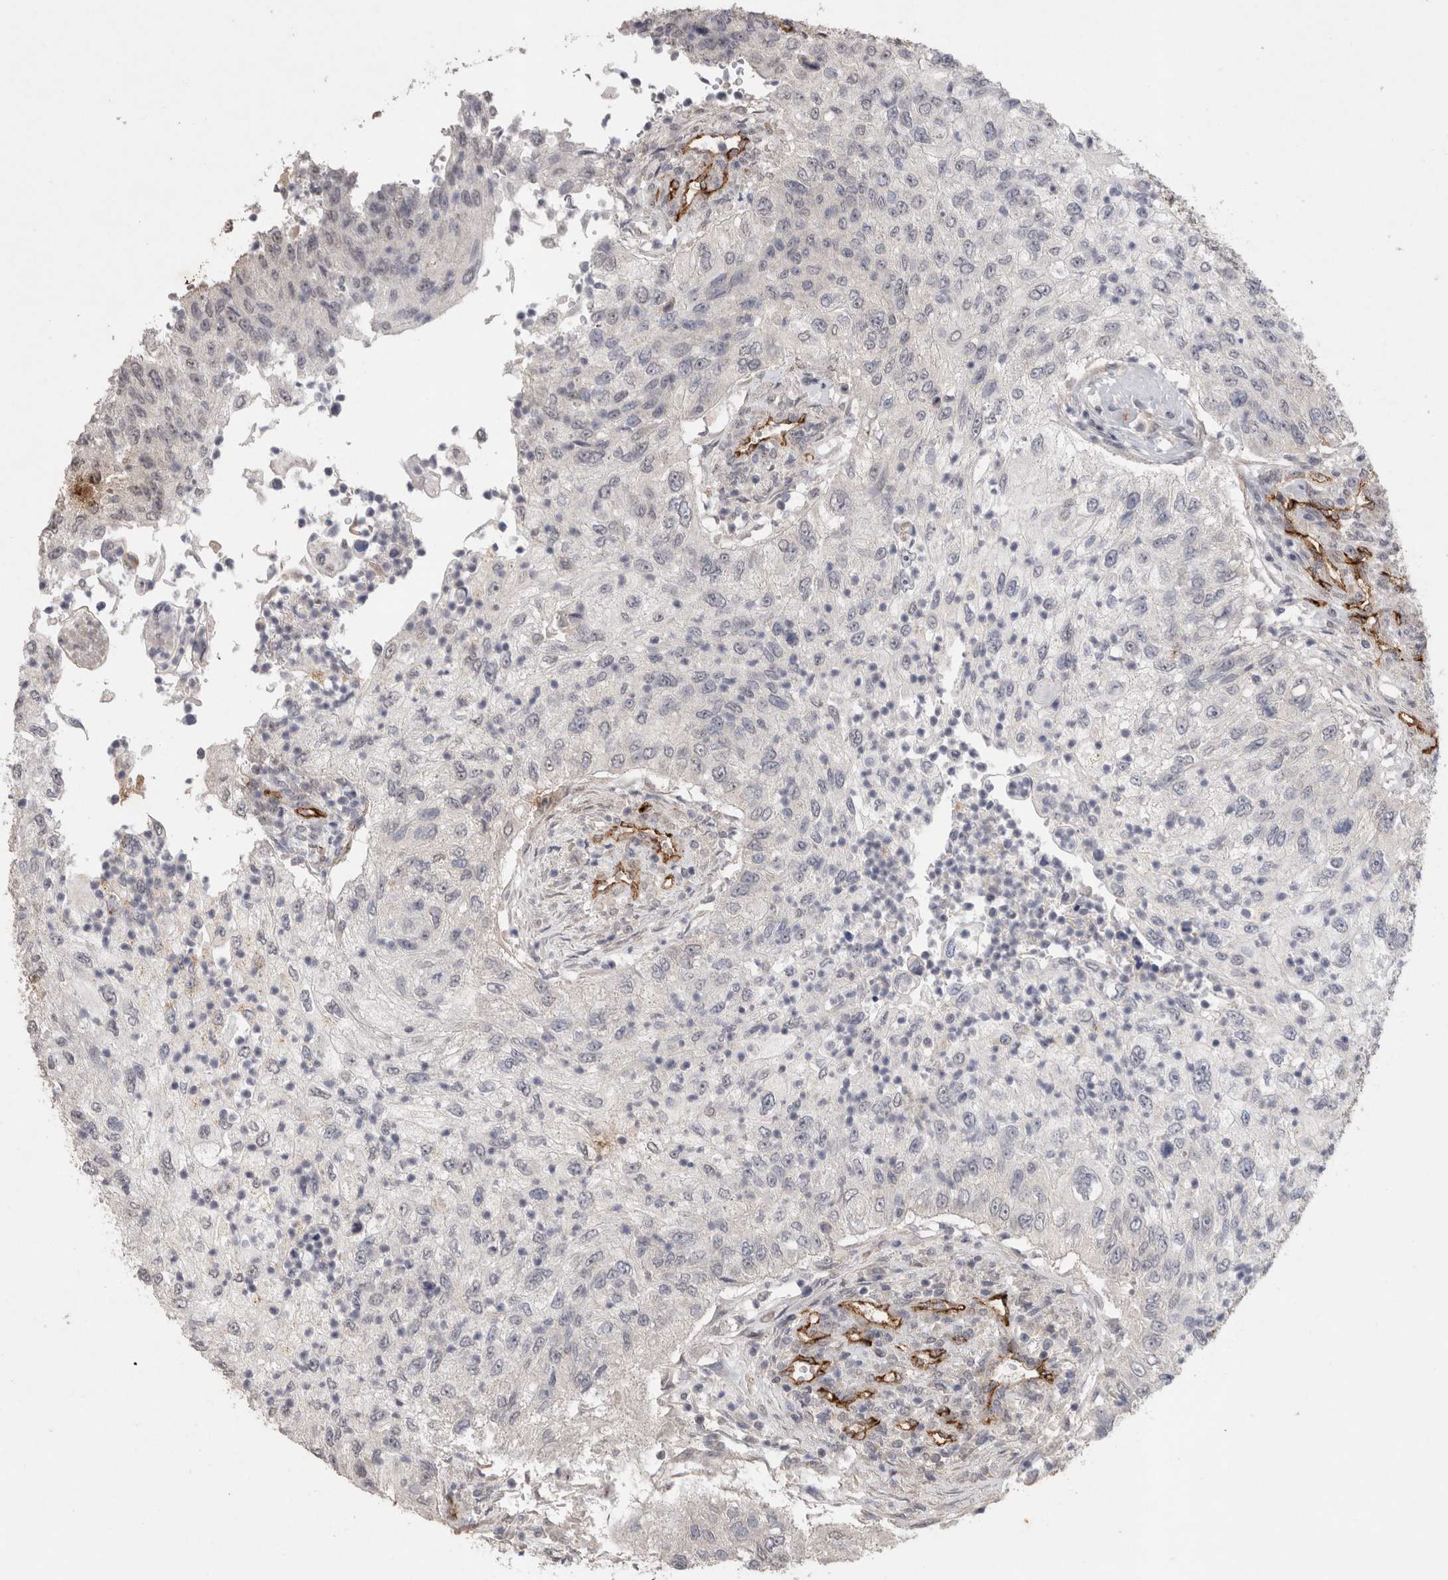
{"staining": {"intensity": "negative", "quantity": "none", "location": "none"}, "tissue": "urothelial cancer", "cell_type": "Tumor cells", "image_type": "cancer", "snomed": [{"axis": "morphology", "description": "Urothelial carcinoma, High grade"}, {"axis": "topography", "description": "Urinary bladder"}], "caption": "A histopathology image of human urothelial carcinoma (high-grade) is negative for staining in tumor cells. (Brightfield microscopy of DAB immunohistochemistry at high magnification).", "gene": "CDH13", "patient": {"sex": "female", "age": 60}}